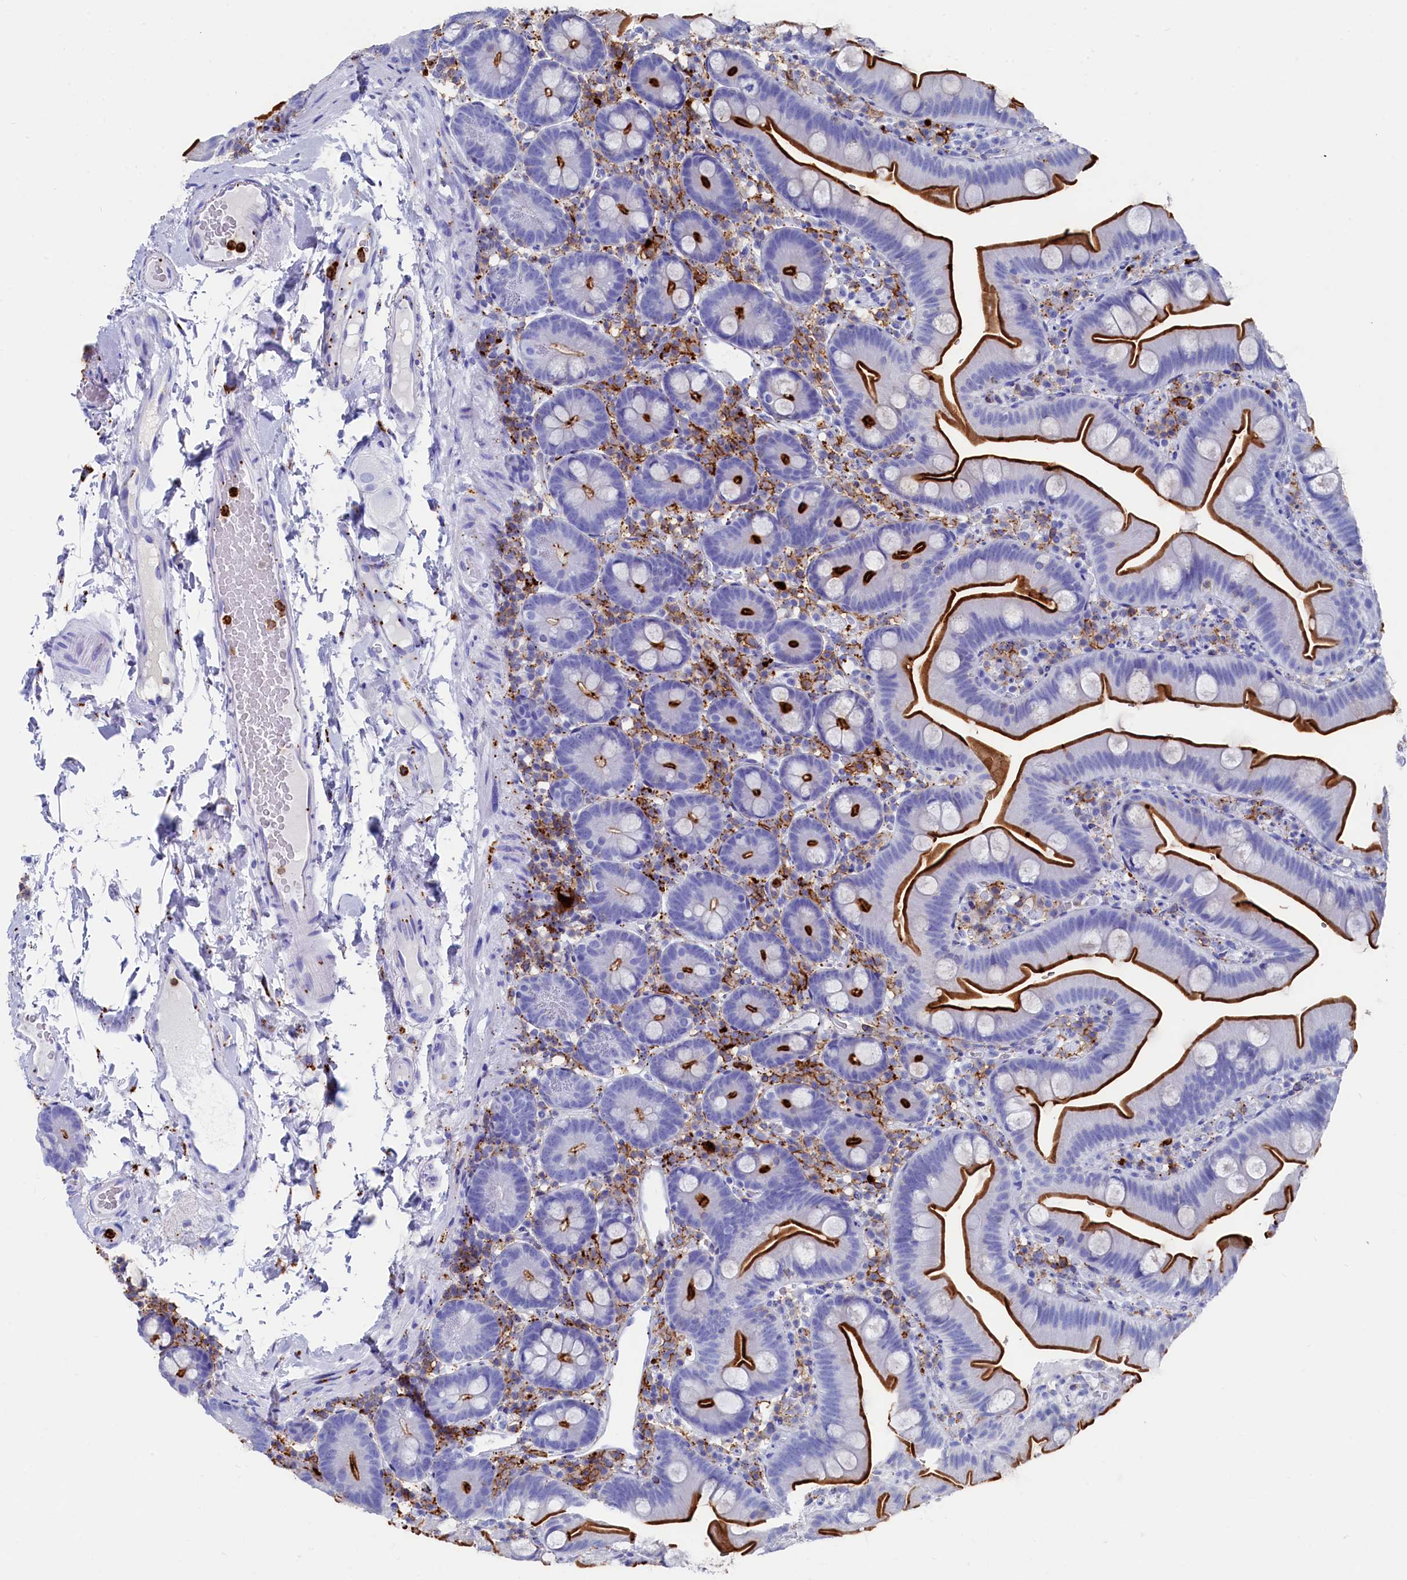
{"staining": {"intensity": "strong", "quantity": ">75%", "location": "cytoplasmic/membranous"}, "tissue": "small intestine", "cell_type": "Glandular cells", "image_type": "normal", "snomed": [{"axis": "morphology", "description": "Normal tissue, NOS"}, {"axis": "topography", "description": "Small intestine"}], "caption": "Immunohistochemical staining of unremarkable small intestine demonstrates high levels of strong cytoplasmic/membranous staining in about >75% of glandular cells.", "gene": "PLAC8", "patient": {"sex": "female", "age": 68}}